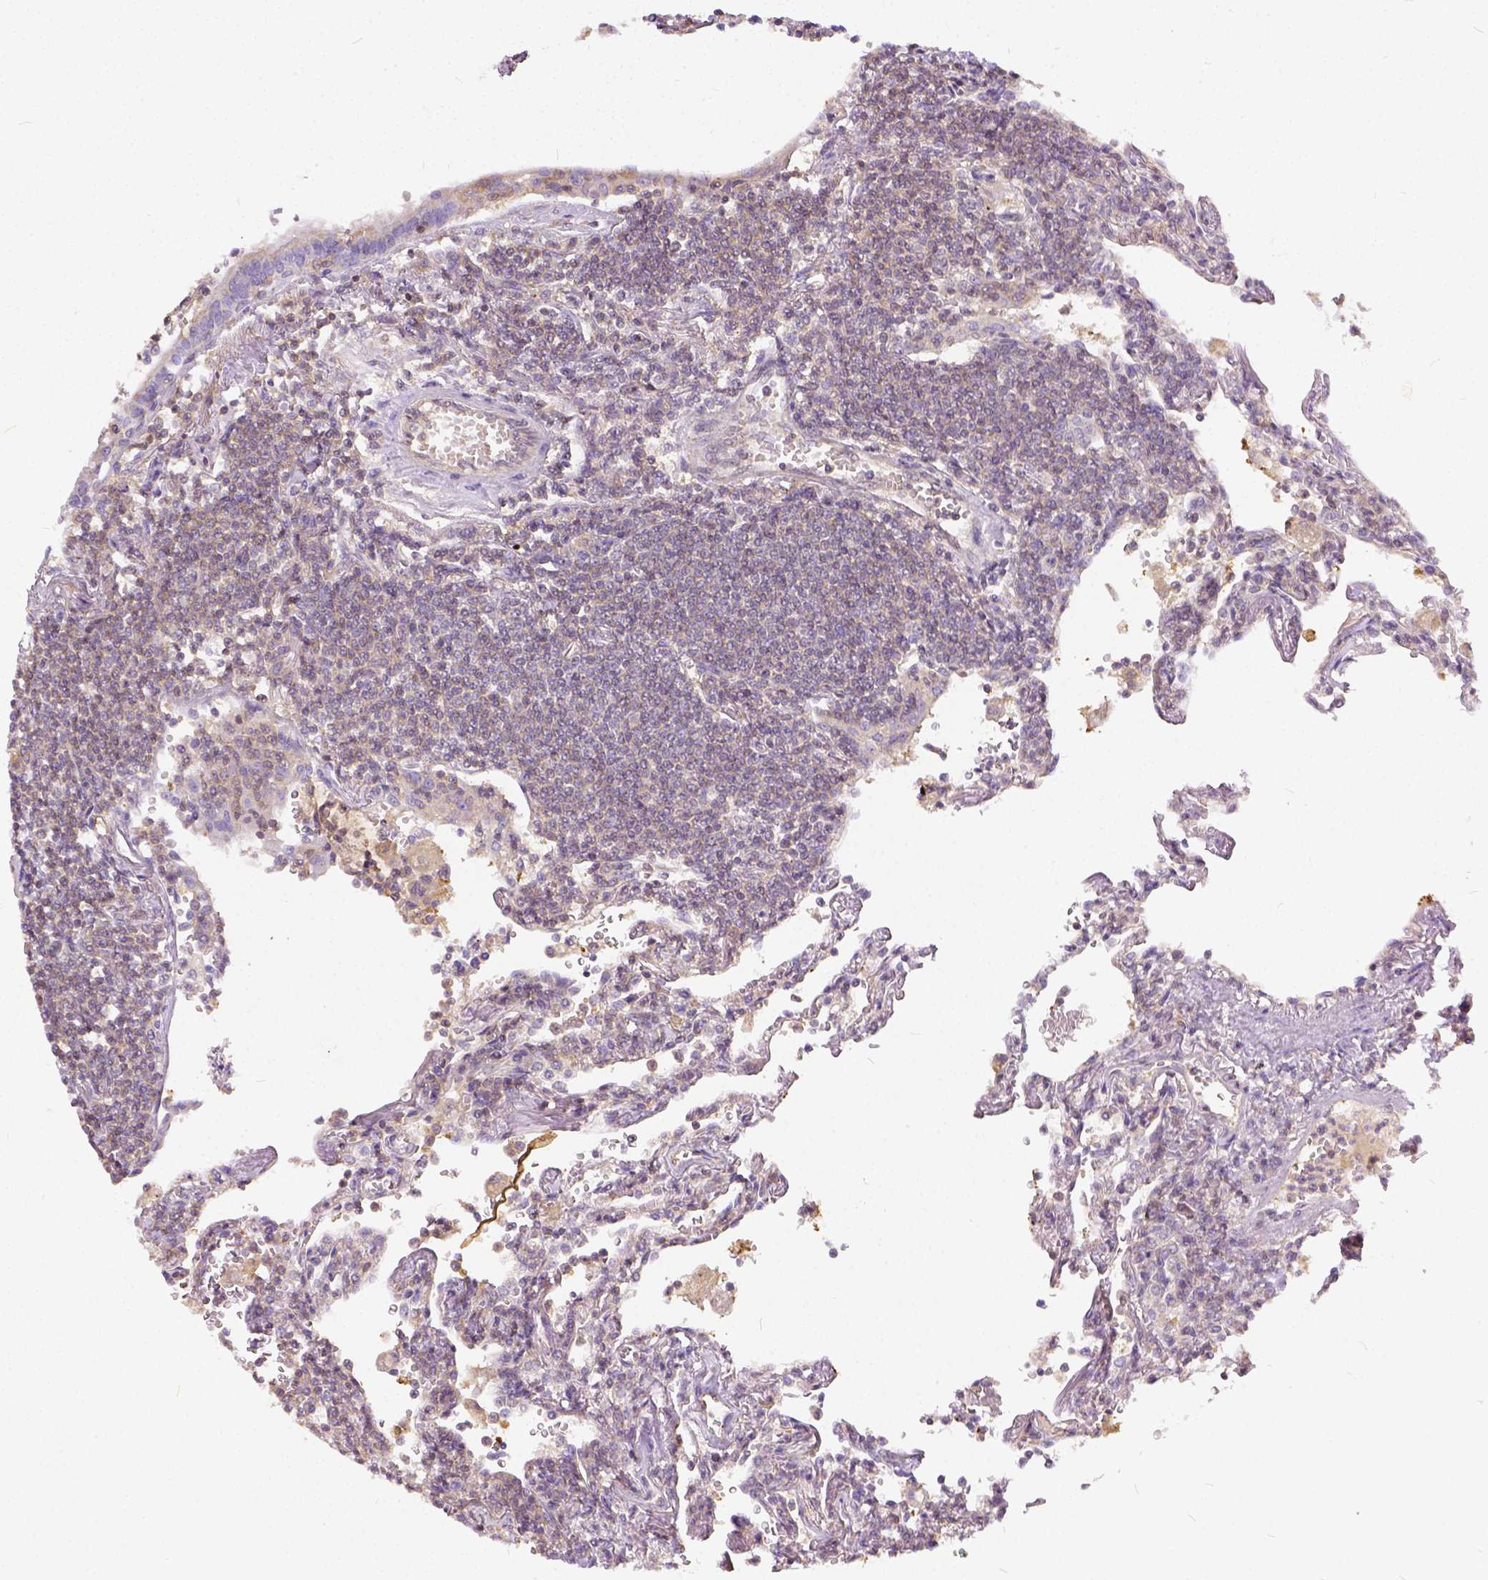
{"staining": {"intensity": "negative", "quantity": "none", "location": "none"}, "tissue": "lymphoma", "cell_type": "Tumor cells", "image_type": "cancer", "snomed": [{"axis": "morphology", "description": "Malignant lymphoma, non-Hodgkin's type, Low grade"}, {"axis": "topography", "description": "Lung"}], "caption": "IHC image of neoplastic tissue: human lymphoma stained with DAB reveals no significant protein expression in tumor cells.", "gene": "CADM4", "patient": {"sex": "female", "age": 71}}